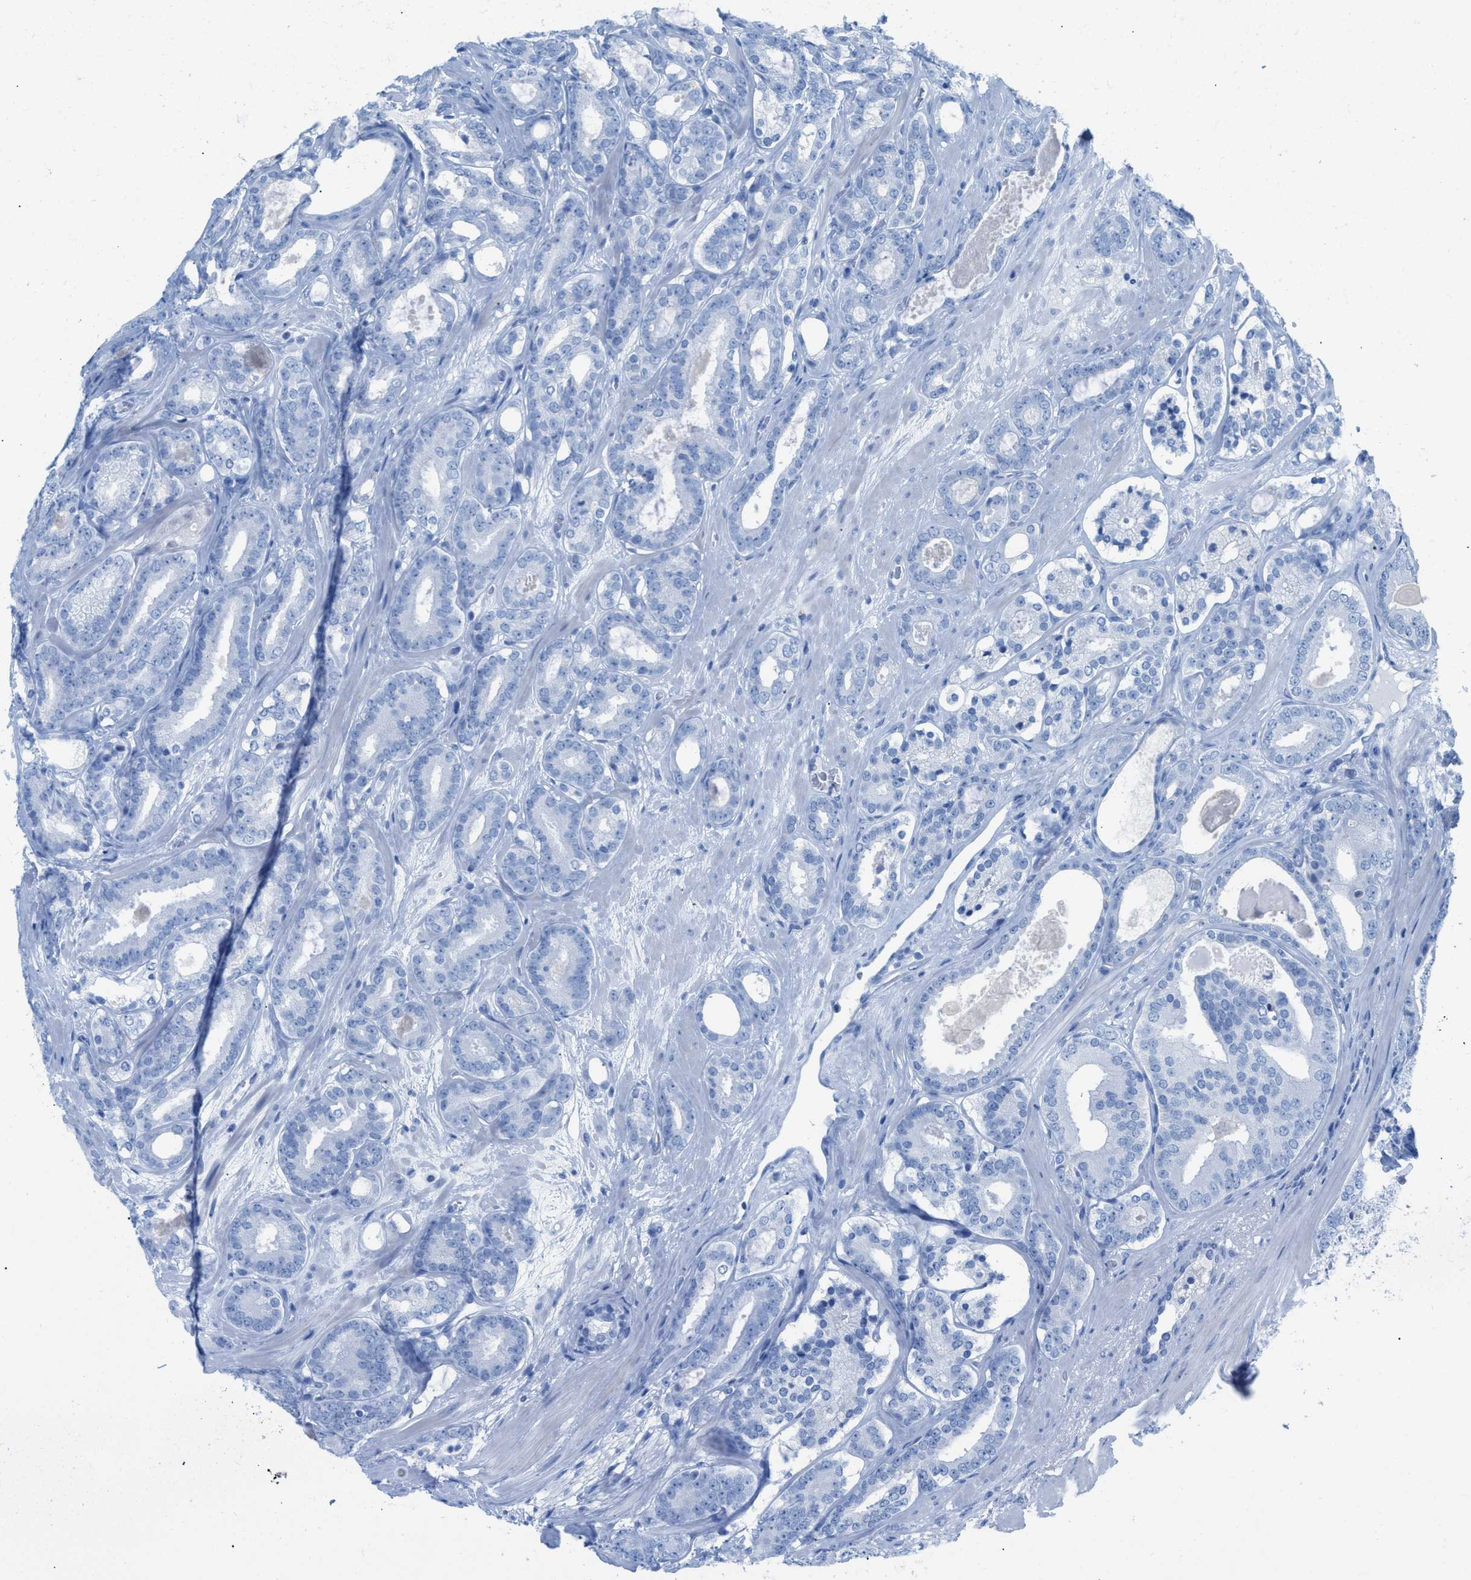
{"staining": {"intensity": "negative", "quantity": "none", "location": "none"}, "tissue": "prostate cancer", "cell_type": "Tumor cells", "image_type": "cancer", "snomed": [{"axis": "morphology", "description": "Adenocarcinoma, High grade"}, {"axis": "topography", "description": "Prostate"}], "caption": "Tumor cells are negative for brown protein staining in prostate adenocarcinoma (high-grade).", "gene": "TCL1A", "patient": {"sex": "male", "age": 60}}